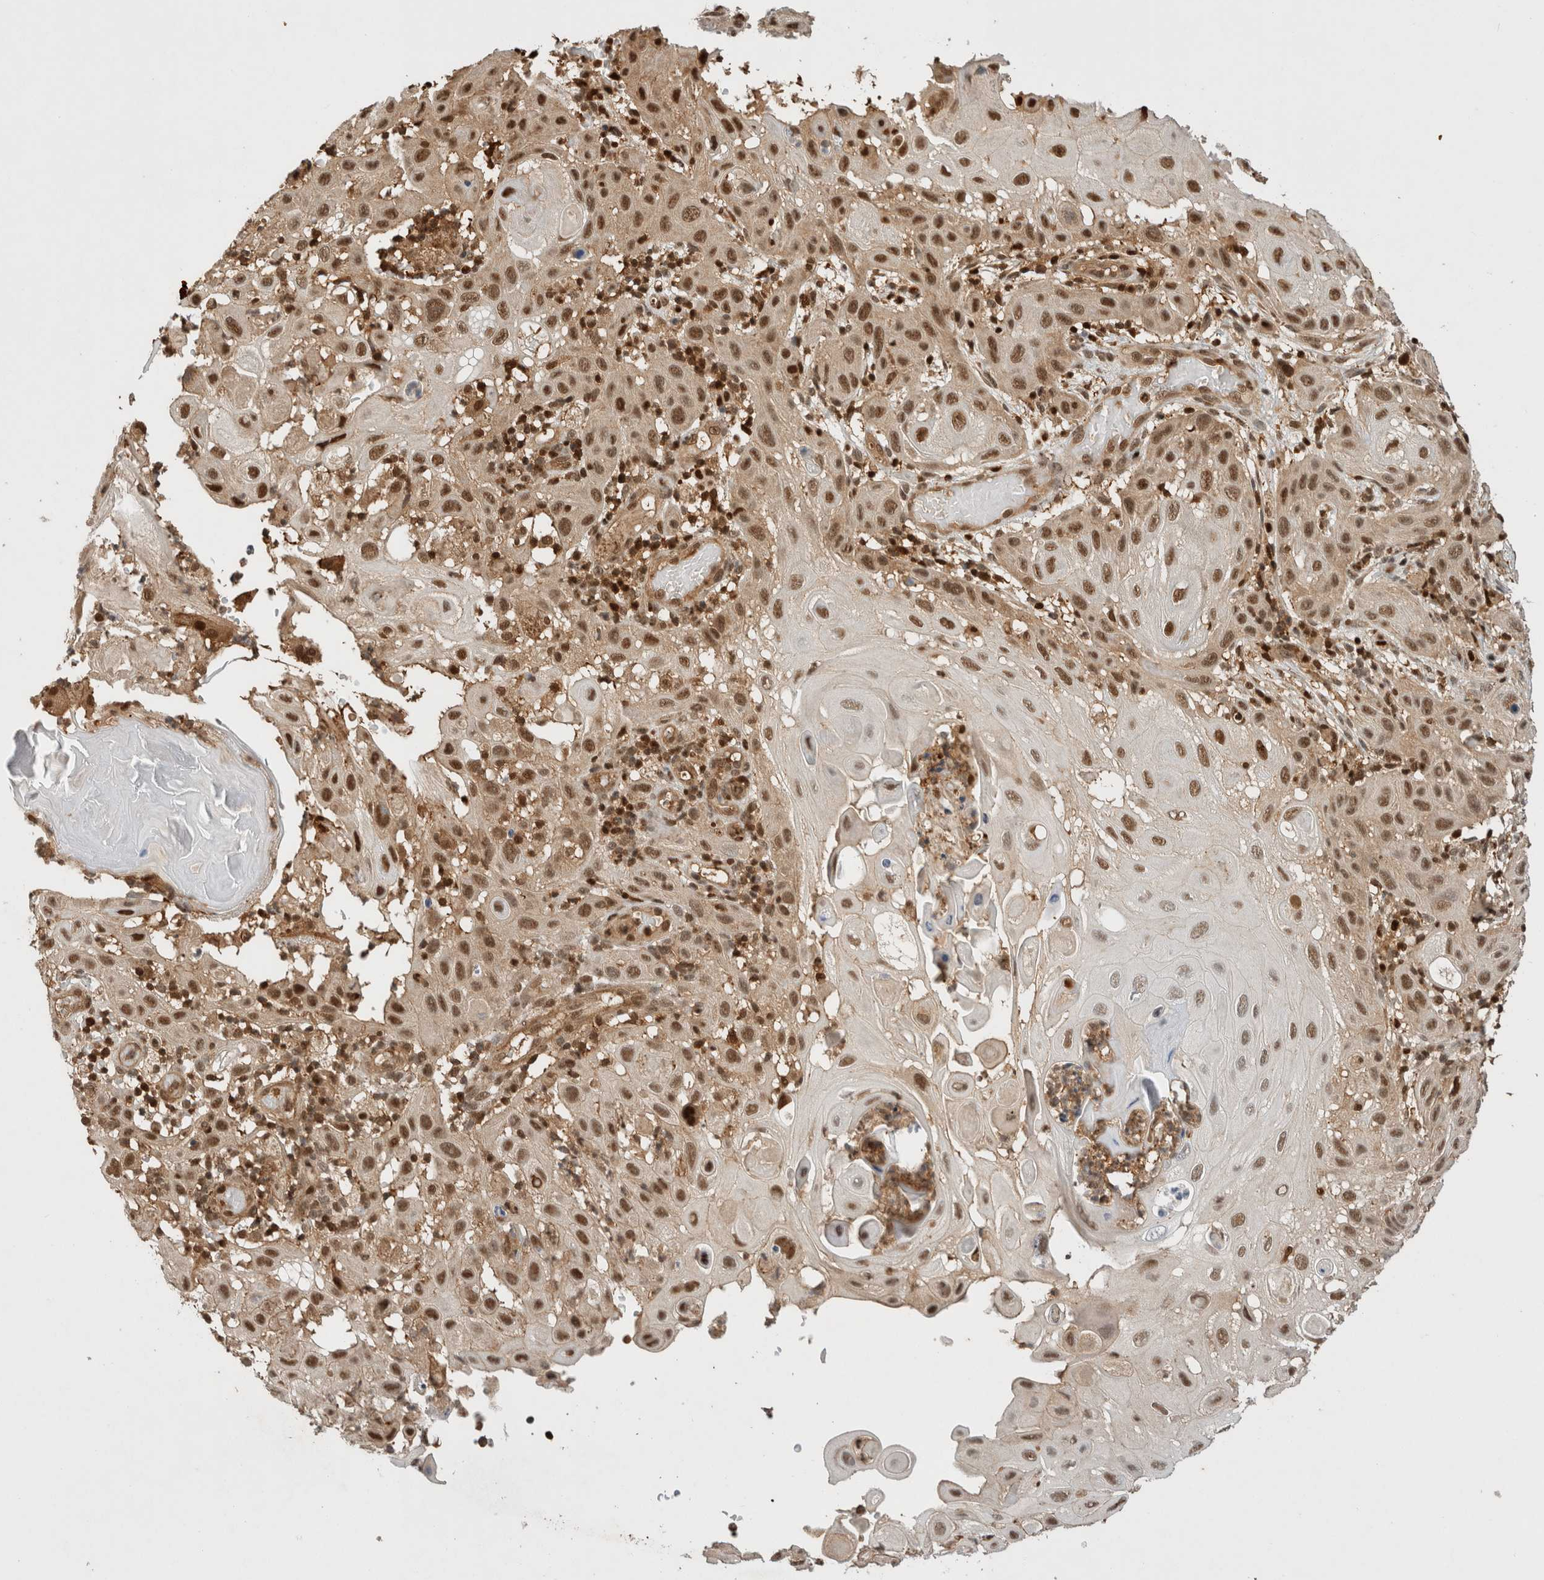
{"staining": {"intensity": "moderate", "quantity": ">75%", "location": "nuclear"}, "tissue": "skin cancer", "cell_type": "Tumor cells", "image_type": "cancer", "snomed": [{"axis": "morphology", "description": "Normal tissue, NOS"}, {"axis": "morphology", "description": "Squamous cell carcinoma, NOS"}, {"axis": "topography", "description": "Skin"}], "caption": "Tumor cells exhibit moderate nuclear staining in approximately >75% of cells in squamous cell carcinoma (skin).", "gene": "SNRNP40", "patient": {"sex": "female", "age": 96}}